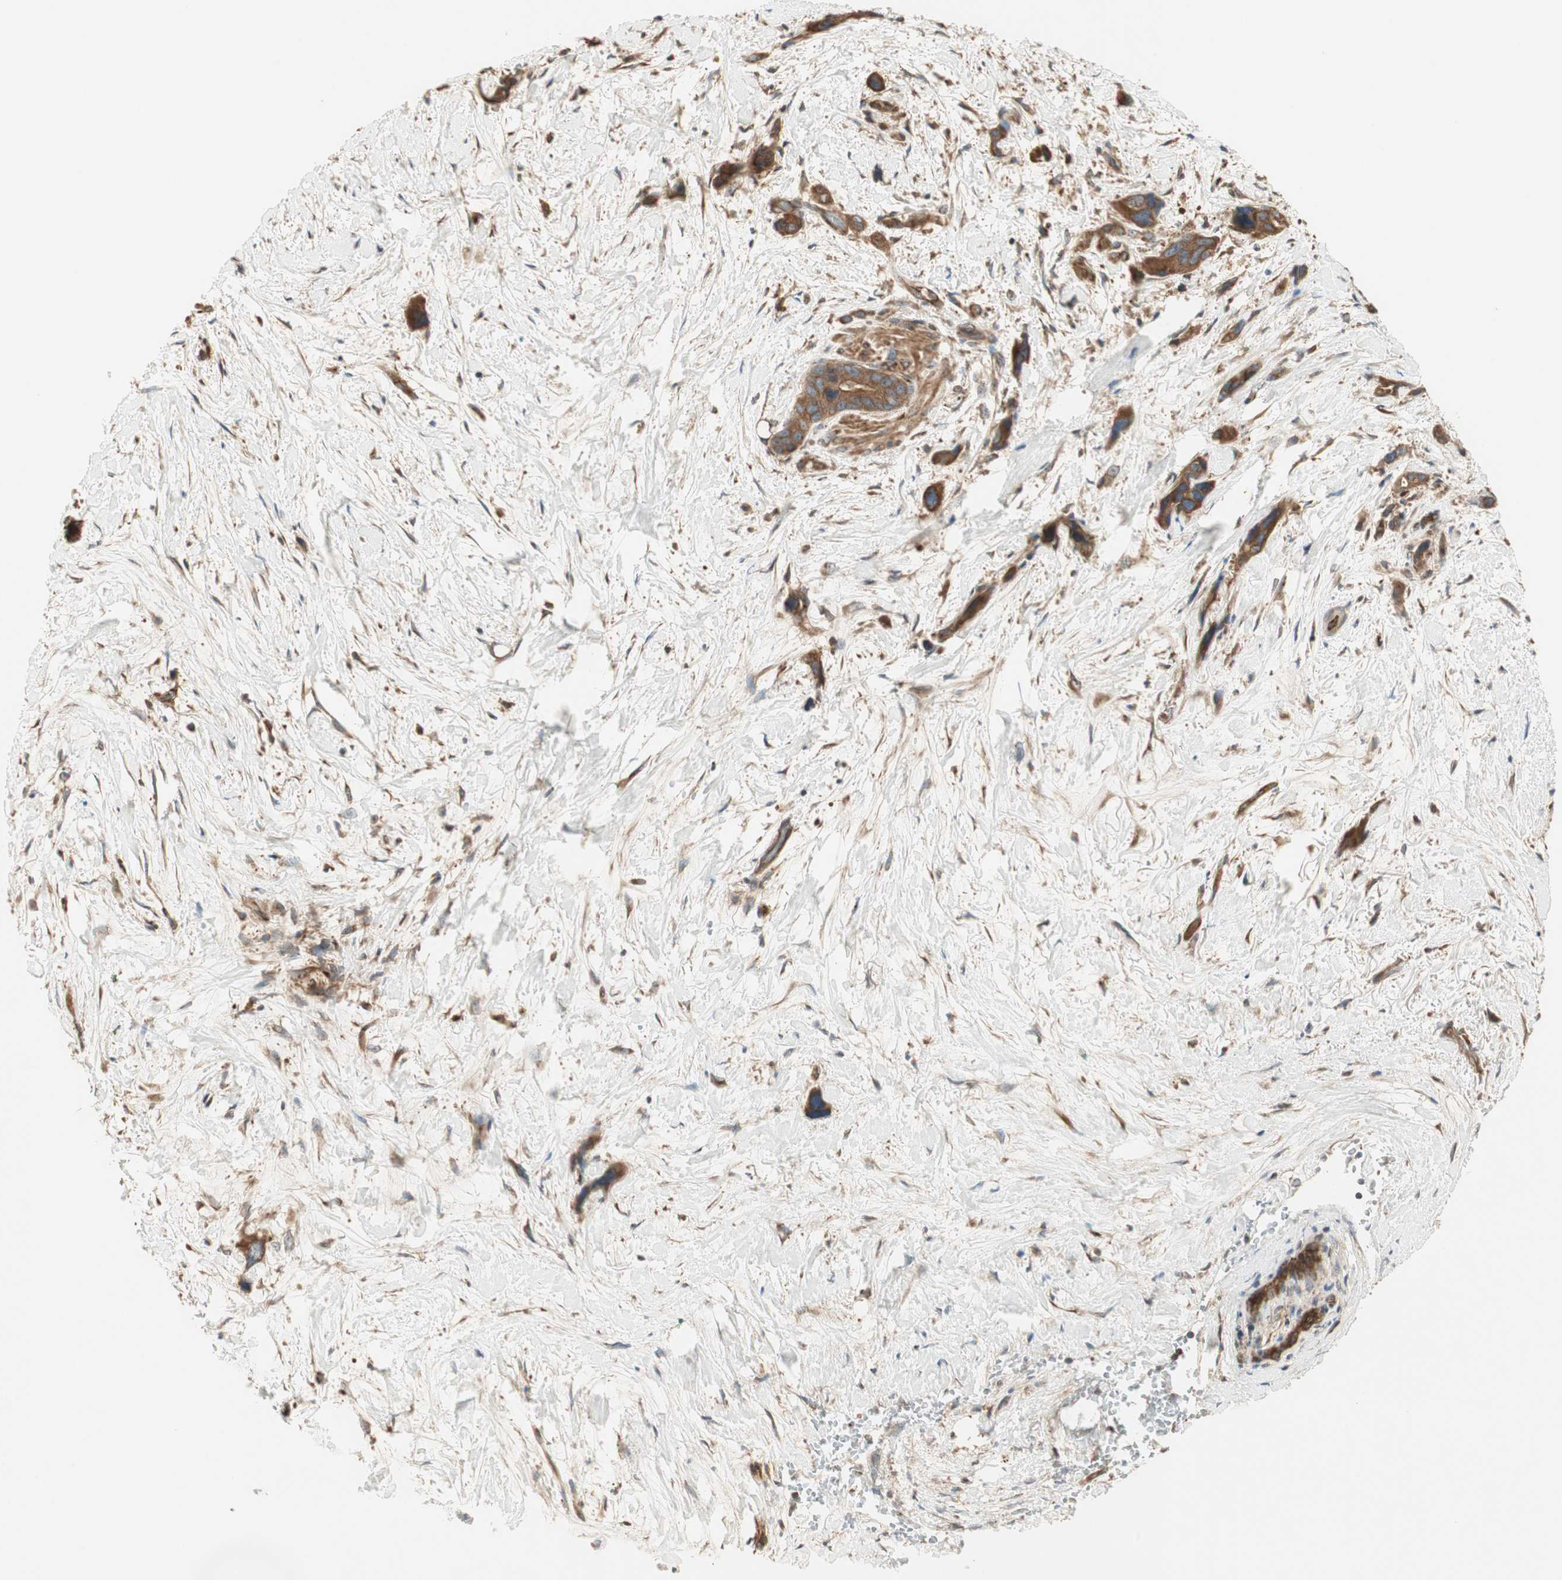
{"staining": {"intensity": "strong", "quantity": ">75%", "location": "cytoplasmic/membranous"}, "tissue": "pancreatic cancer", "cell_type": "Tumor cells", "image_type": "cancer", "snomed": [{"axis": "morphology", "description": "Adenocarcinoma, NOS"}, {"axis": "topography", "description": "Pancreas"}], "caption": "Approximately >75% of tumor cells in pancreatic cancer reveal strong cytoplasmic/membranous protein expression as visualized by brown immunohistochemical staining.", "gene": "CTTNBP2NL", "patient": {"sex": "male", "age": 46}}